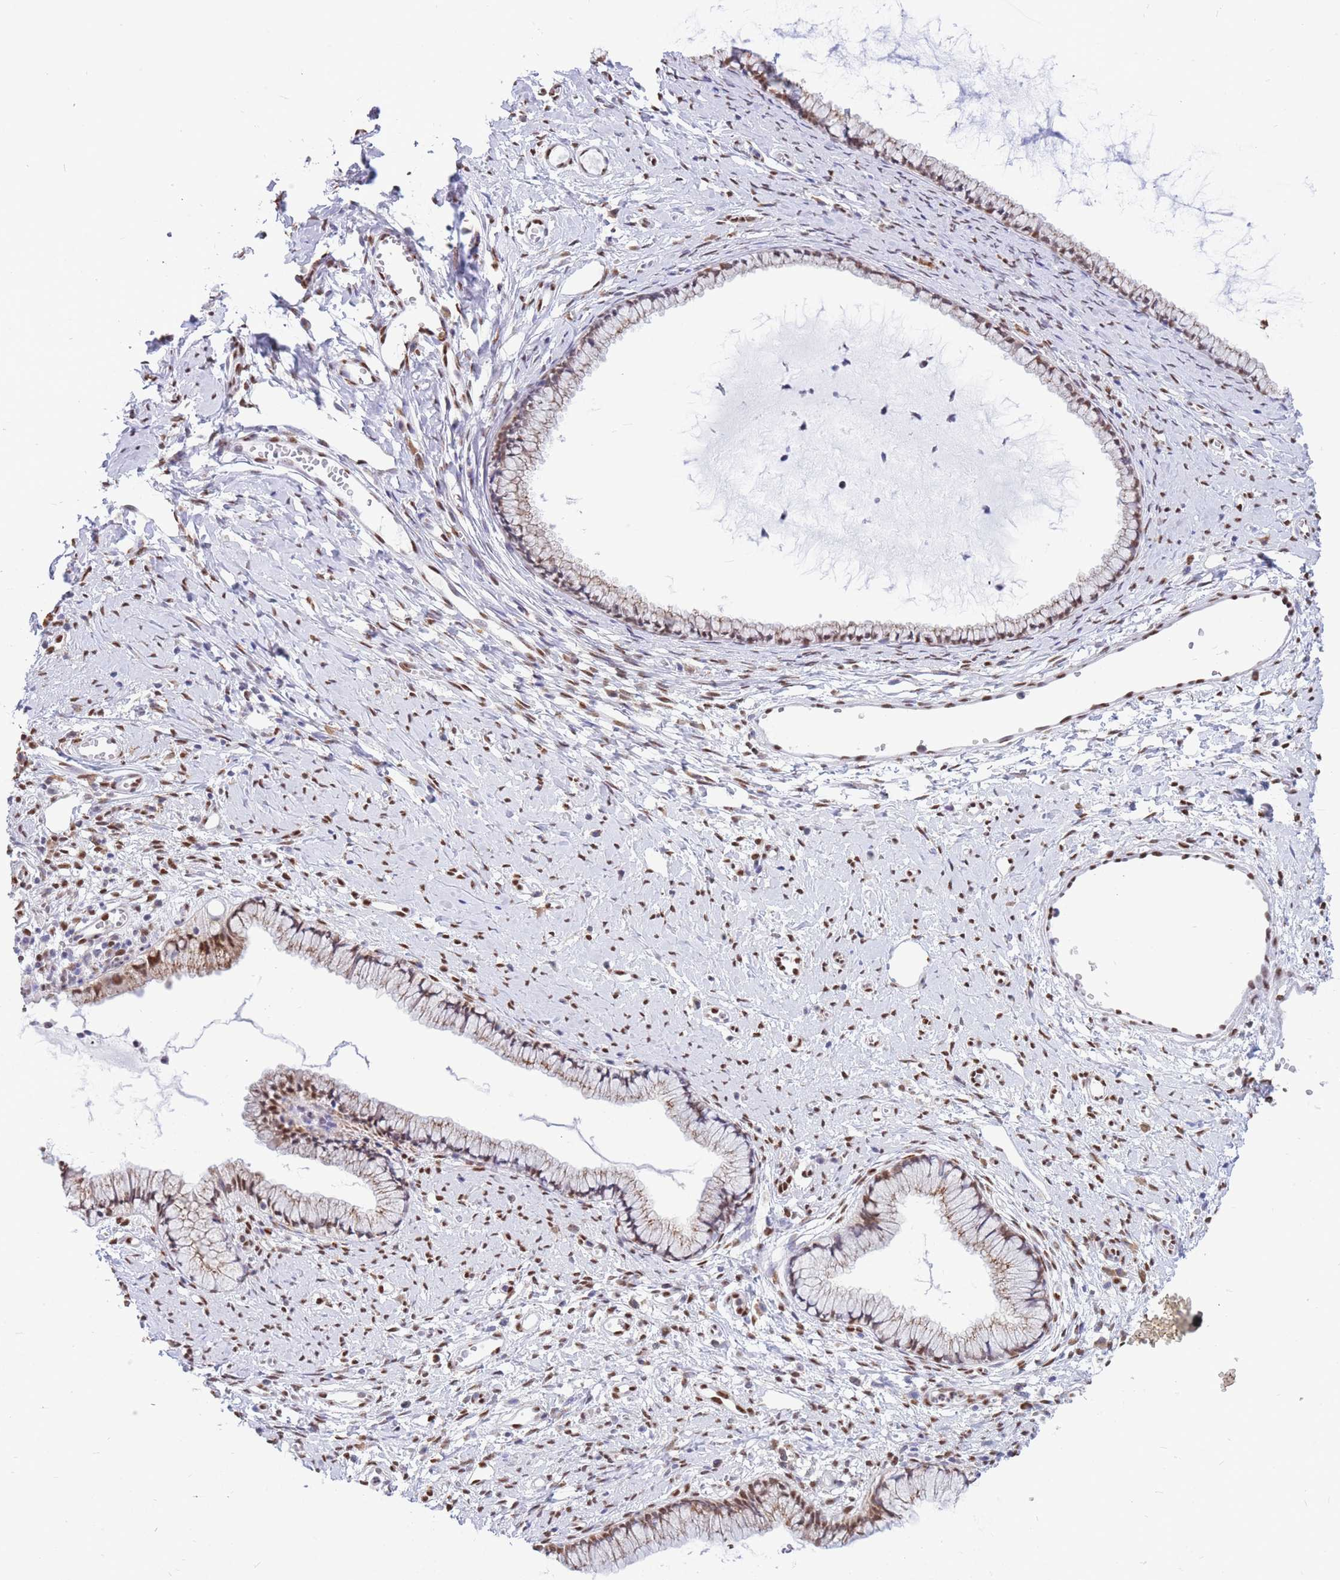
{"staining": {"intensity": "weak", "quantity": "25%-75%", "location": "cytoplasmic/membranous,nuclear"}, "tissue": "cervix", "cell_type": "Glandular cells", "image_type": "normal", "snomed": [{"axis": "morphology", "description": "Normal tissue, NOS"}, {"axis": "topography", "description": "Cervix"}], "caption": "Unremarkable cervix was stained to show a protein in brown. There is low levels of weak cytoplasmic/membranous,nuclear positivity in approximately 25%-75% of glandular cells. The staining is performed using DAB brown chromogen to label protein expression. The nuclei are counter-stained blue using hematoxylin.", "gene": "FAM153A", "patient": {"sex": "female", "age": 40}}